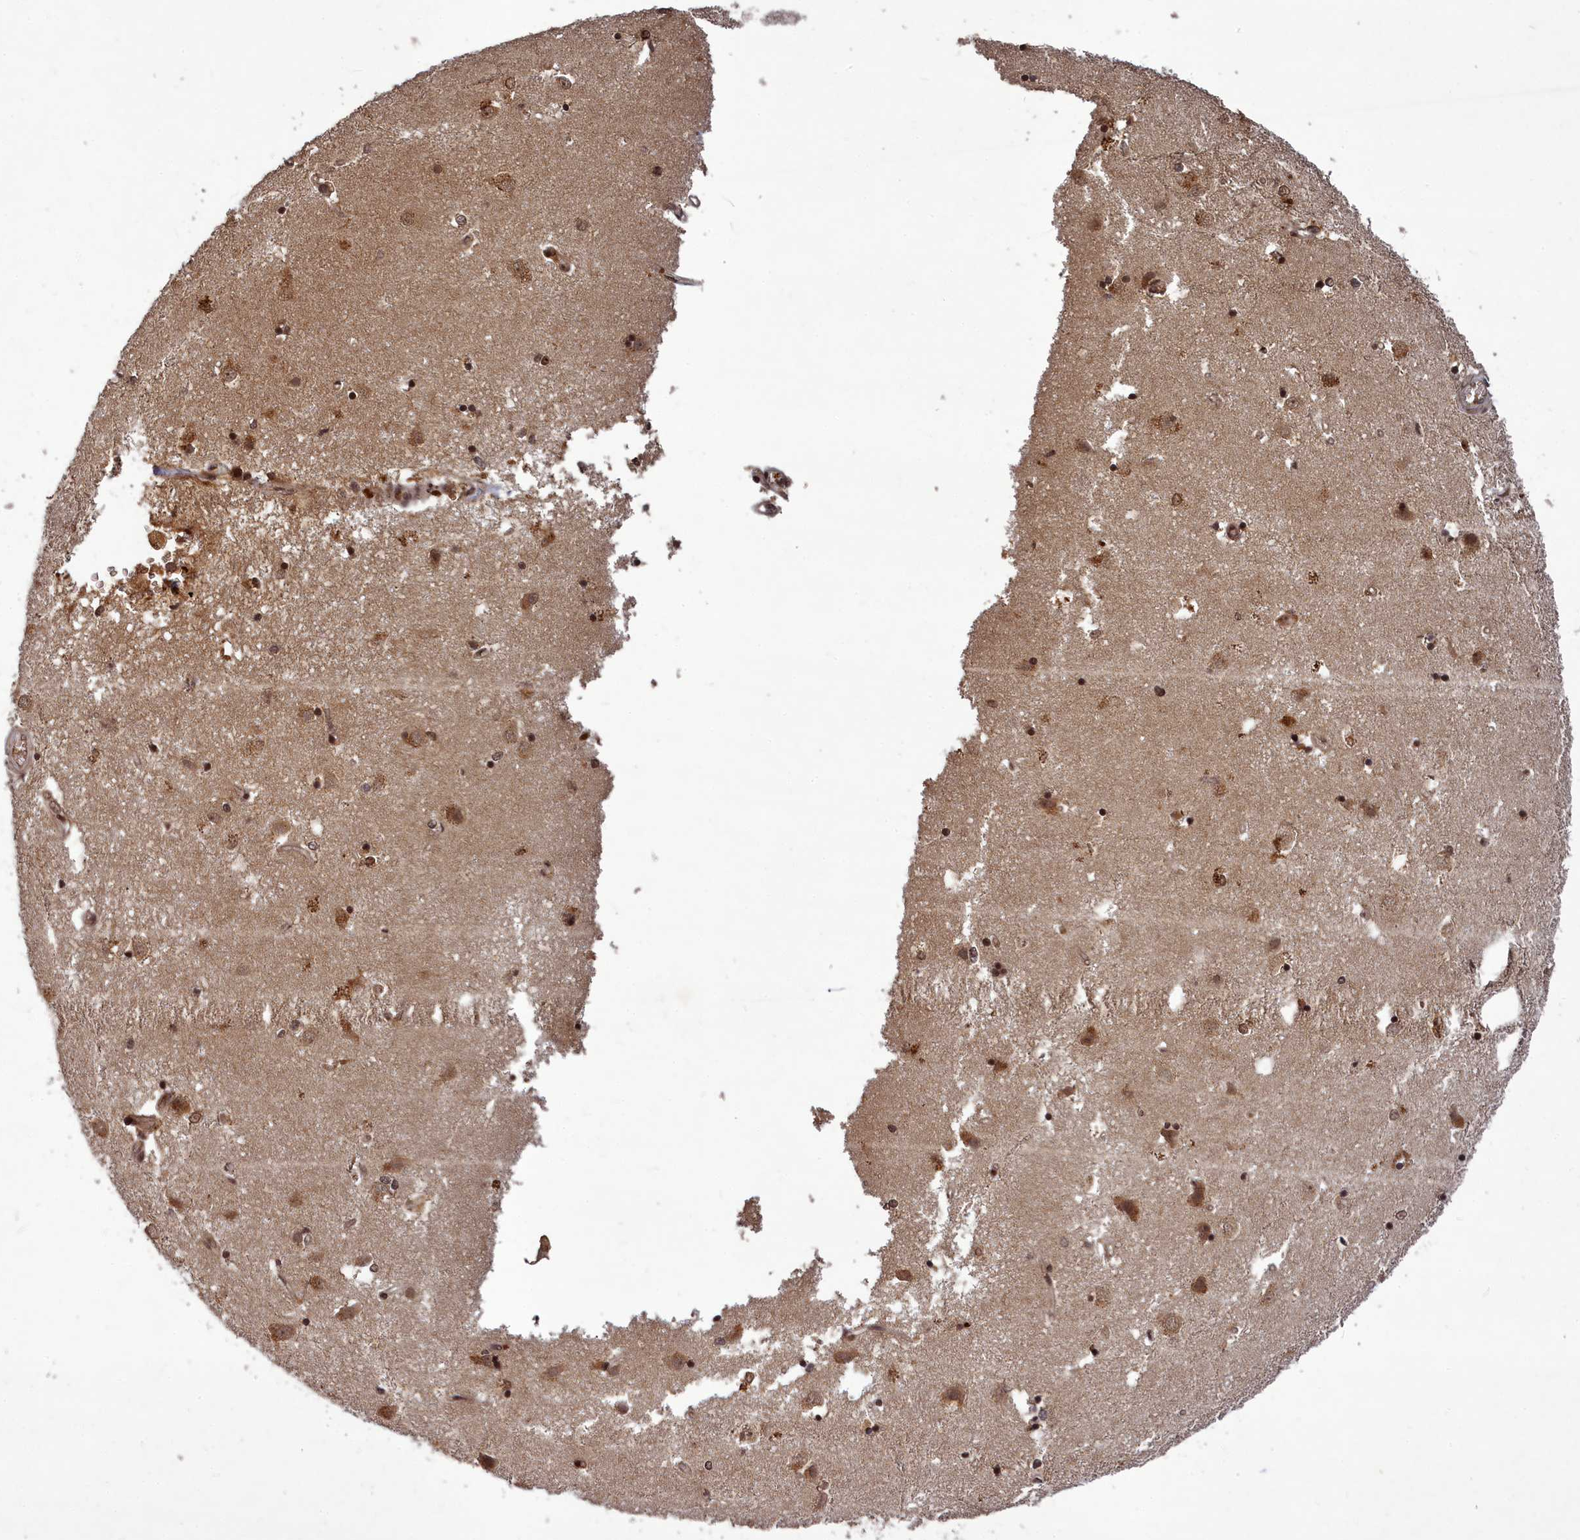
{"staining": {"intensity": "moderate", "quantity": ">75%", "location": "nuclear"}, "tissue": "caudate", "cell_type": "Glial cells", "image_type": "normal", "snomed": [{"axis": "morphology", "description": "Normal tissue, NOS"}, {"axis": "topography", "description": "Lateral ventricle wall"}], "caption": "Moderate nuclear protein staining is identified in about >75% of glial cells in caudate. Using DAB (3,3'-diaminobenzidine) (brown) and hematoxylin (blue) stains, captured at high magnification using brightfield microscopy.", "gene": "SRMS", "patient": {"sex": "male", "age": 45}}